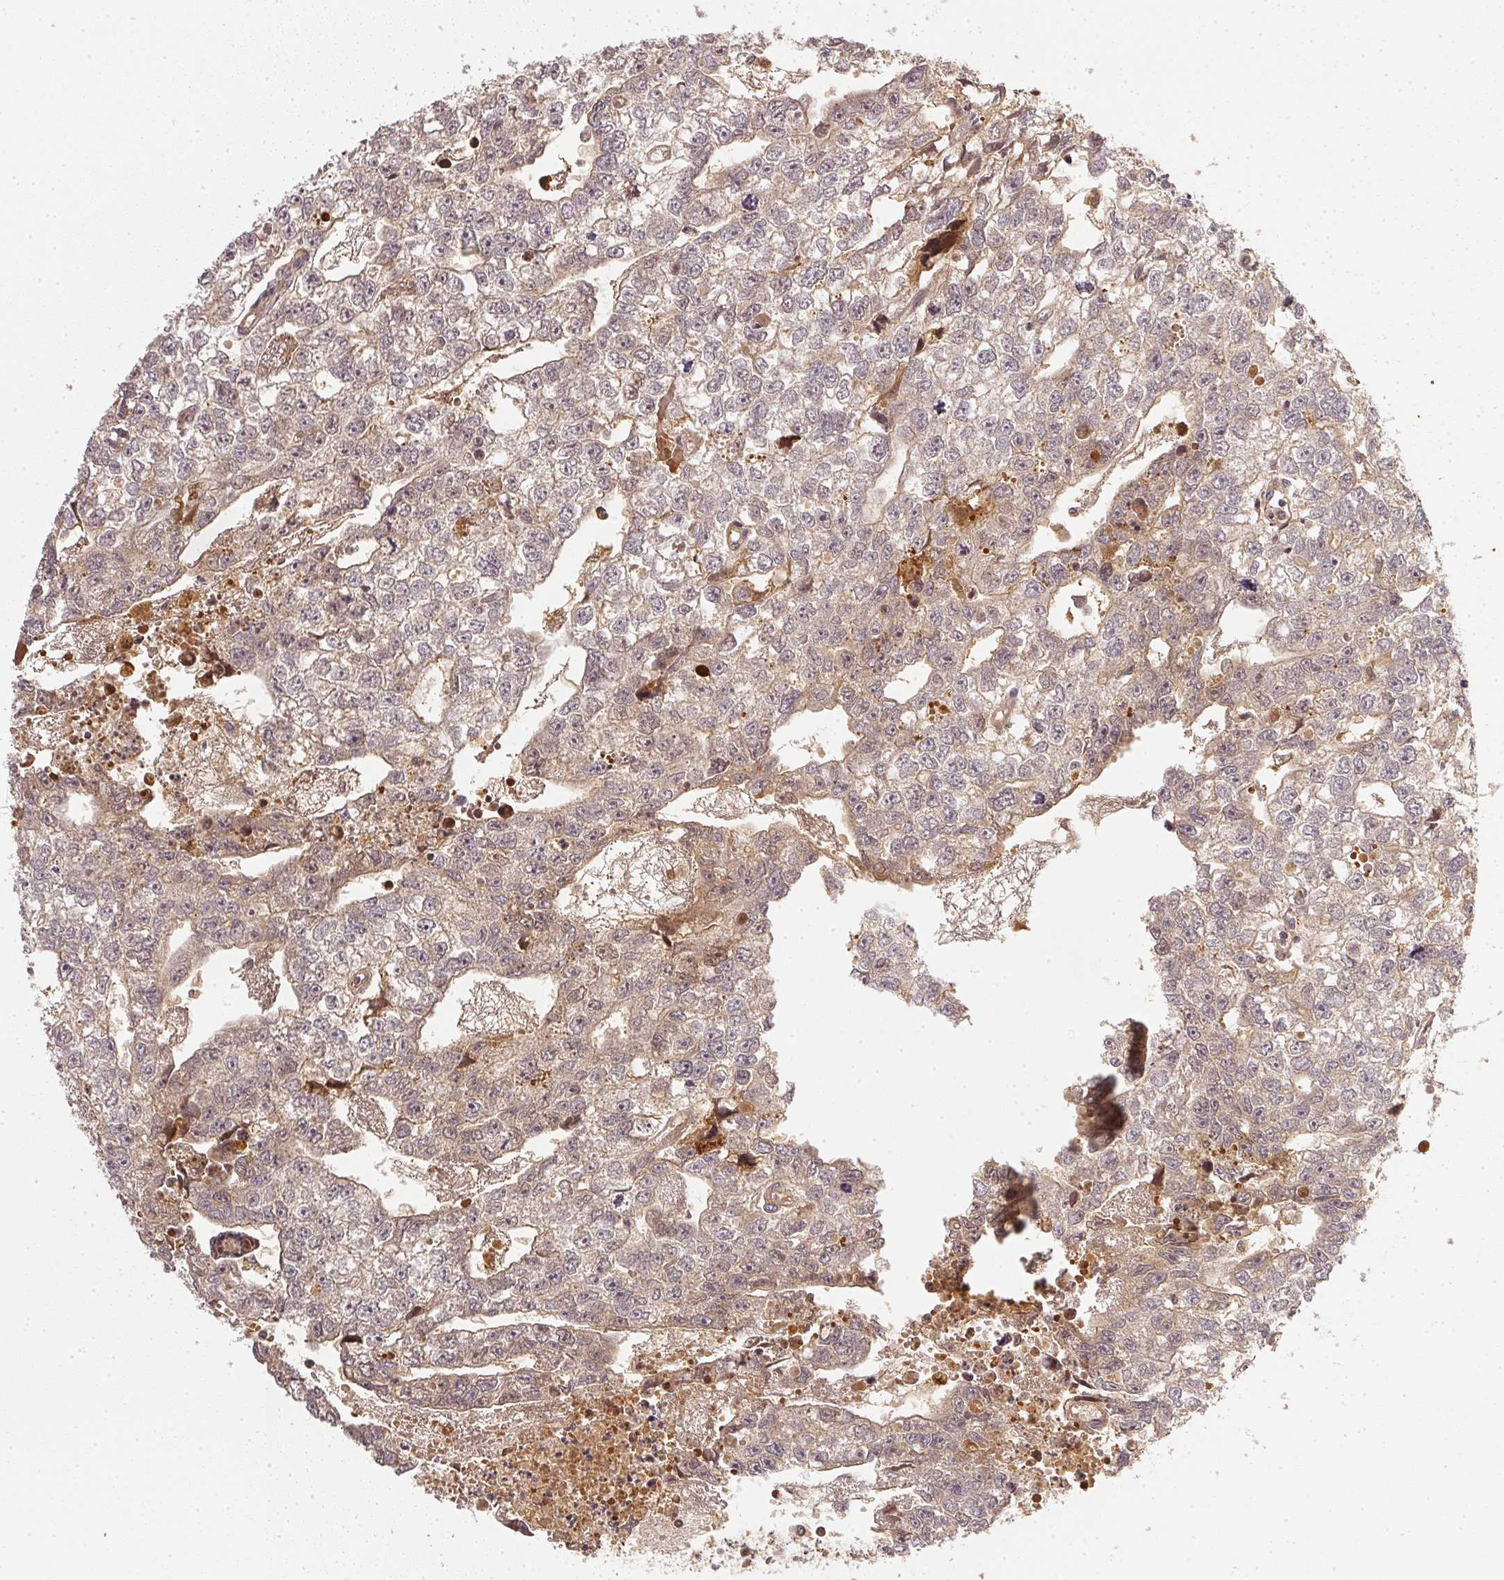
{"staining": {"intensity": "negative", "quantity": "none", "location": "none"}, "tissue": "testis cancer", "cell_type": "Tumor cells", "image_type": "cancer", "snomed": [{"axis": "morphology", "description": "Carcinoma, Embryonal, NOS"}, {"axis": "morphology", "description": "Teratoma, malignant, NOS"}, {"axis": "topography", "description": "Testis"}], "caption": "Tumor cells are negative for protein expression in human testis embryonal carcinoma. The staining was performed using DAB to visualize the protein expression in brown, while the nuclei were stained in blue with hematoxylin (Magnification: 20x).", "gene": "SERPINE1", "patient": {"sex": "male", "age": 44}}